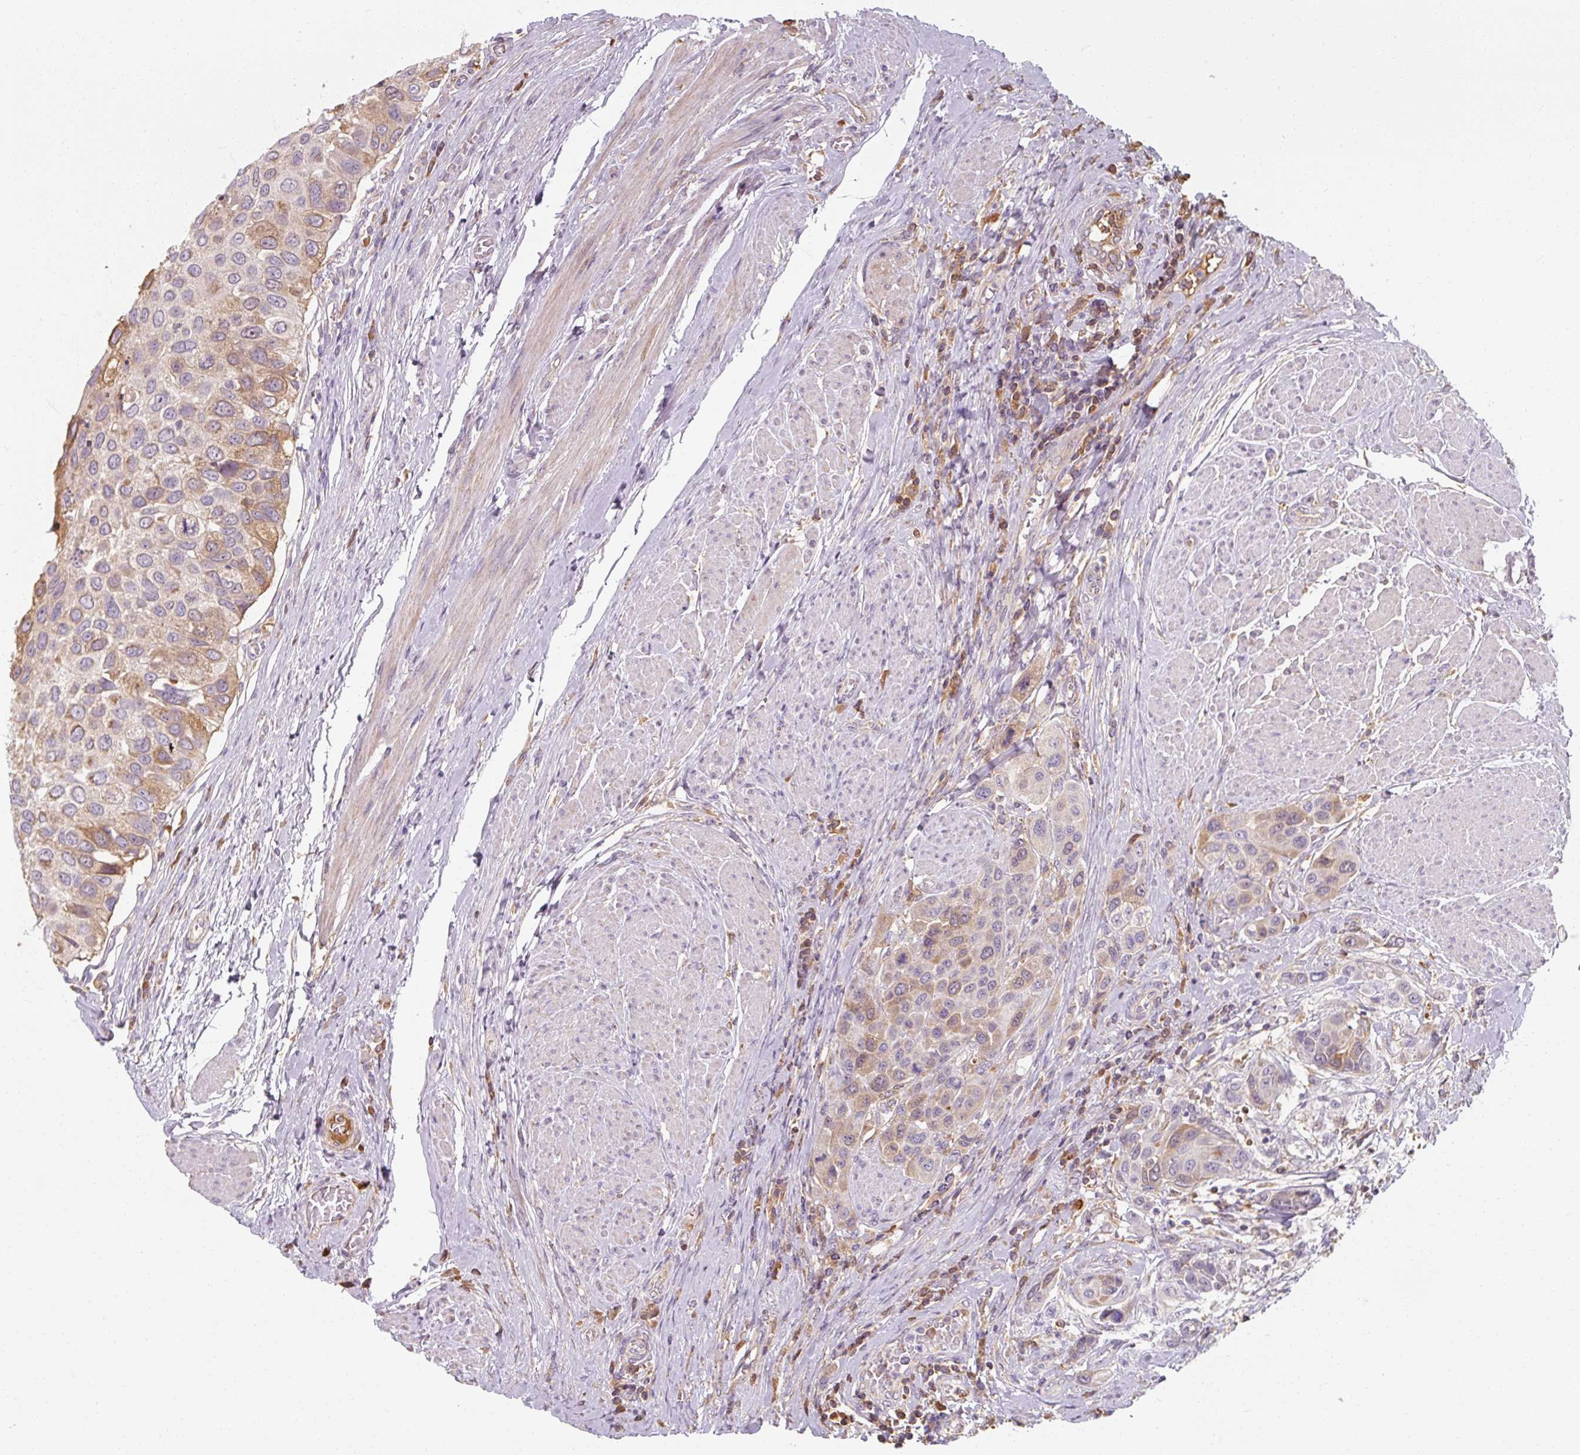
{"staining": {"intensity": "weak", "quantity": "<25%", "location": "cytoplasmic/membranous"}, "tissue": "urothelial cancer", "cell_type": "Tumor cells", "image_type": "cancer", "snomed": [{"axis": "morphology", "description": "Urothelial carcinoma, High grade"}, {"axis": "topography", "description": "Urinary bladder"}], "caption": "Tumor cells show no significant positivity in urothelial cancer. (Brightfield microscopy of DAB immunohistochemistry (IHC) at high magnification).", "gene": "TSEN54", "patient": {"sex": "male", "age": 50}}